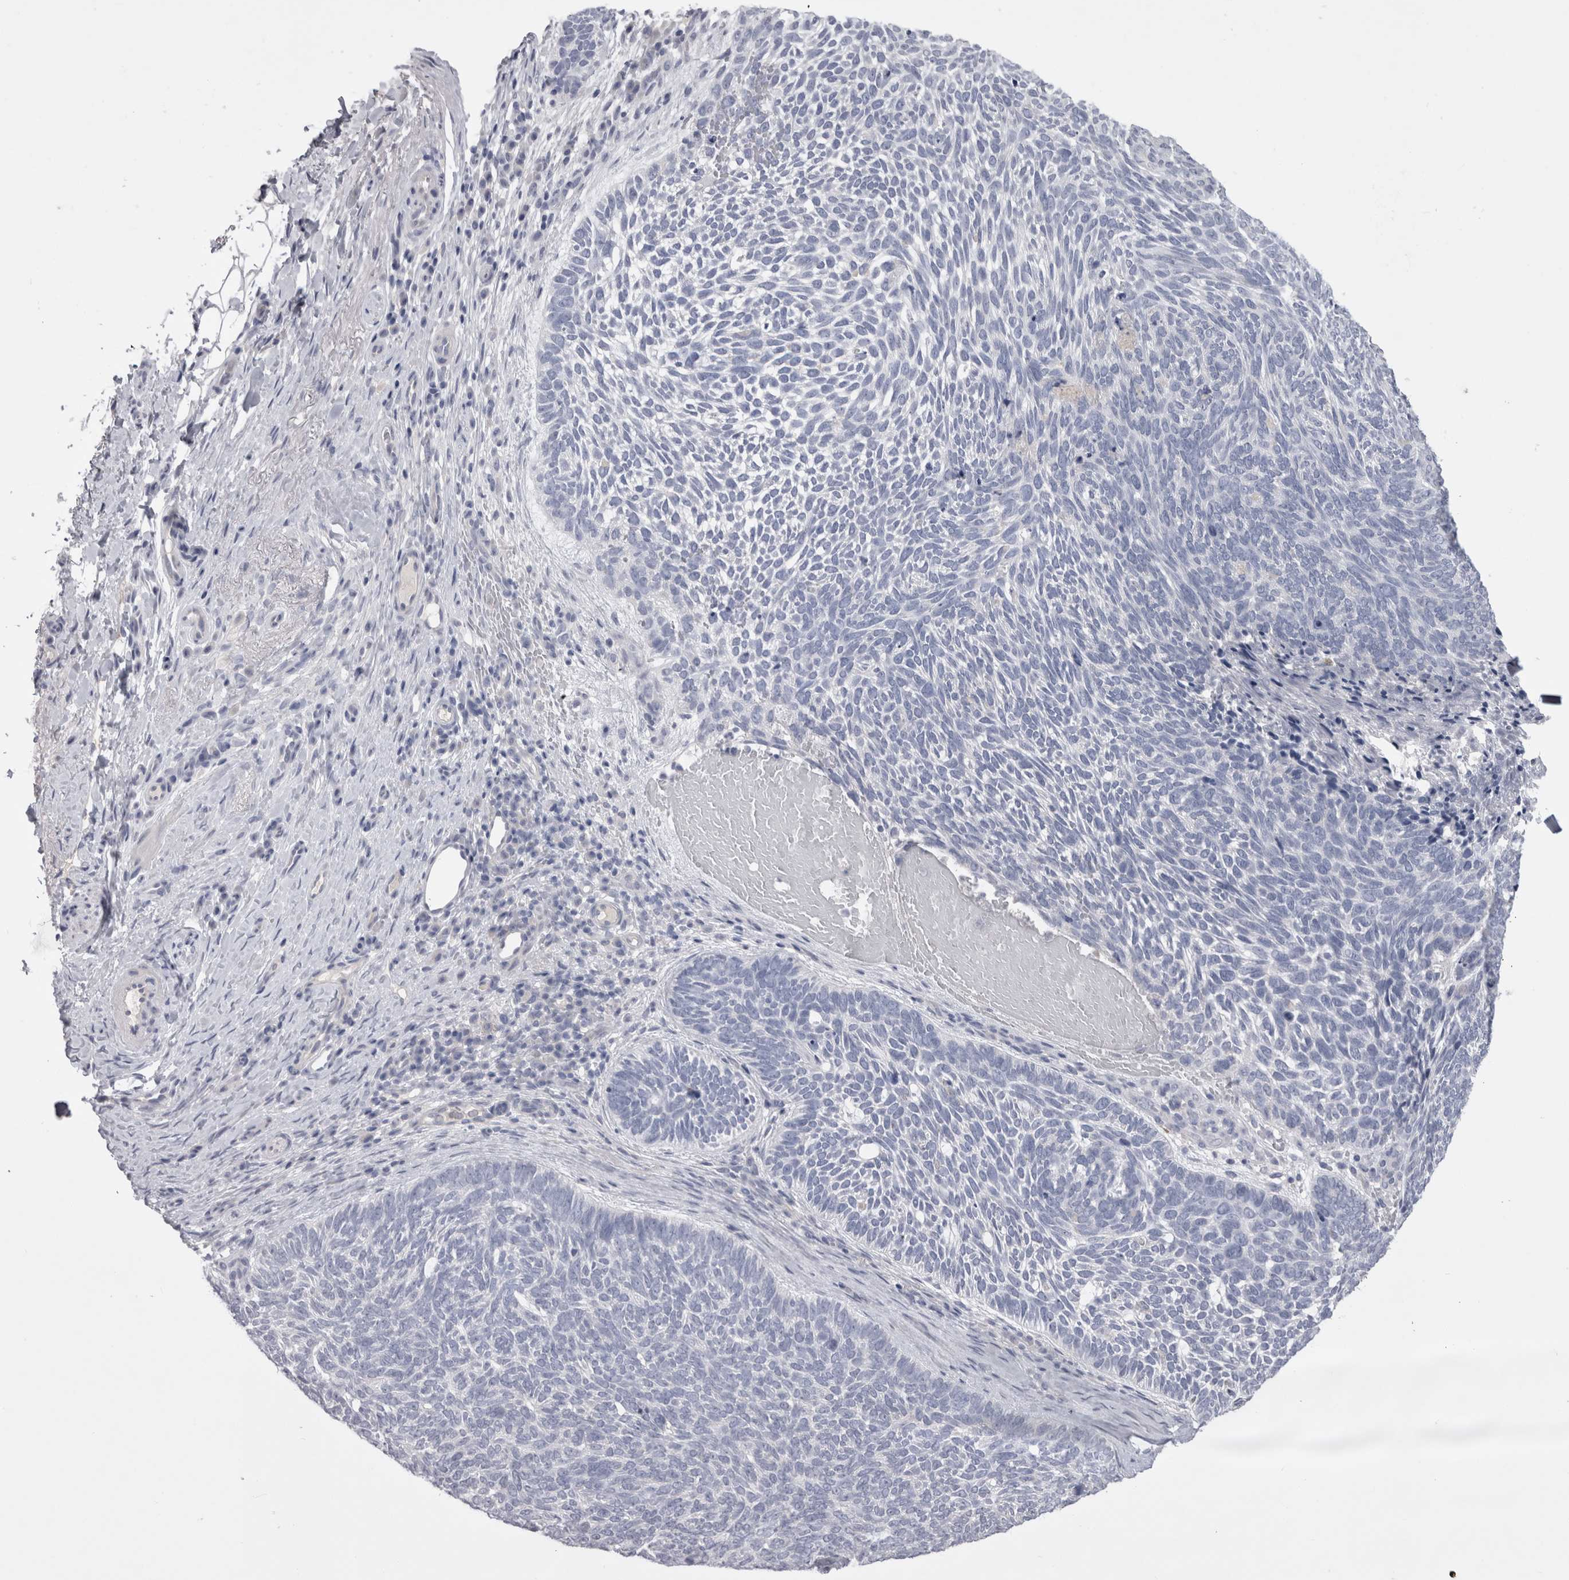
{"staining": {"intensity": "negative", "quantity": "none", "location": "none"}, "tissue": "skin cancer", "cell_type": "Tumor cells", "image_type": "cancer", "snomed": [{"axis": "morphology", "description": "Basal cell carcinoma"}, {"axis": "topography", "description": "Skin"}], "caption": "A photomicrograph of human skin basal cell carcinoma is negative for staining in tumor cells.", "gene": "ADAM2", "patient": {"sex": "female", "age": 85}}